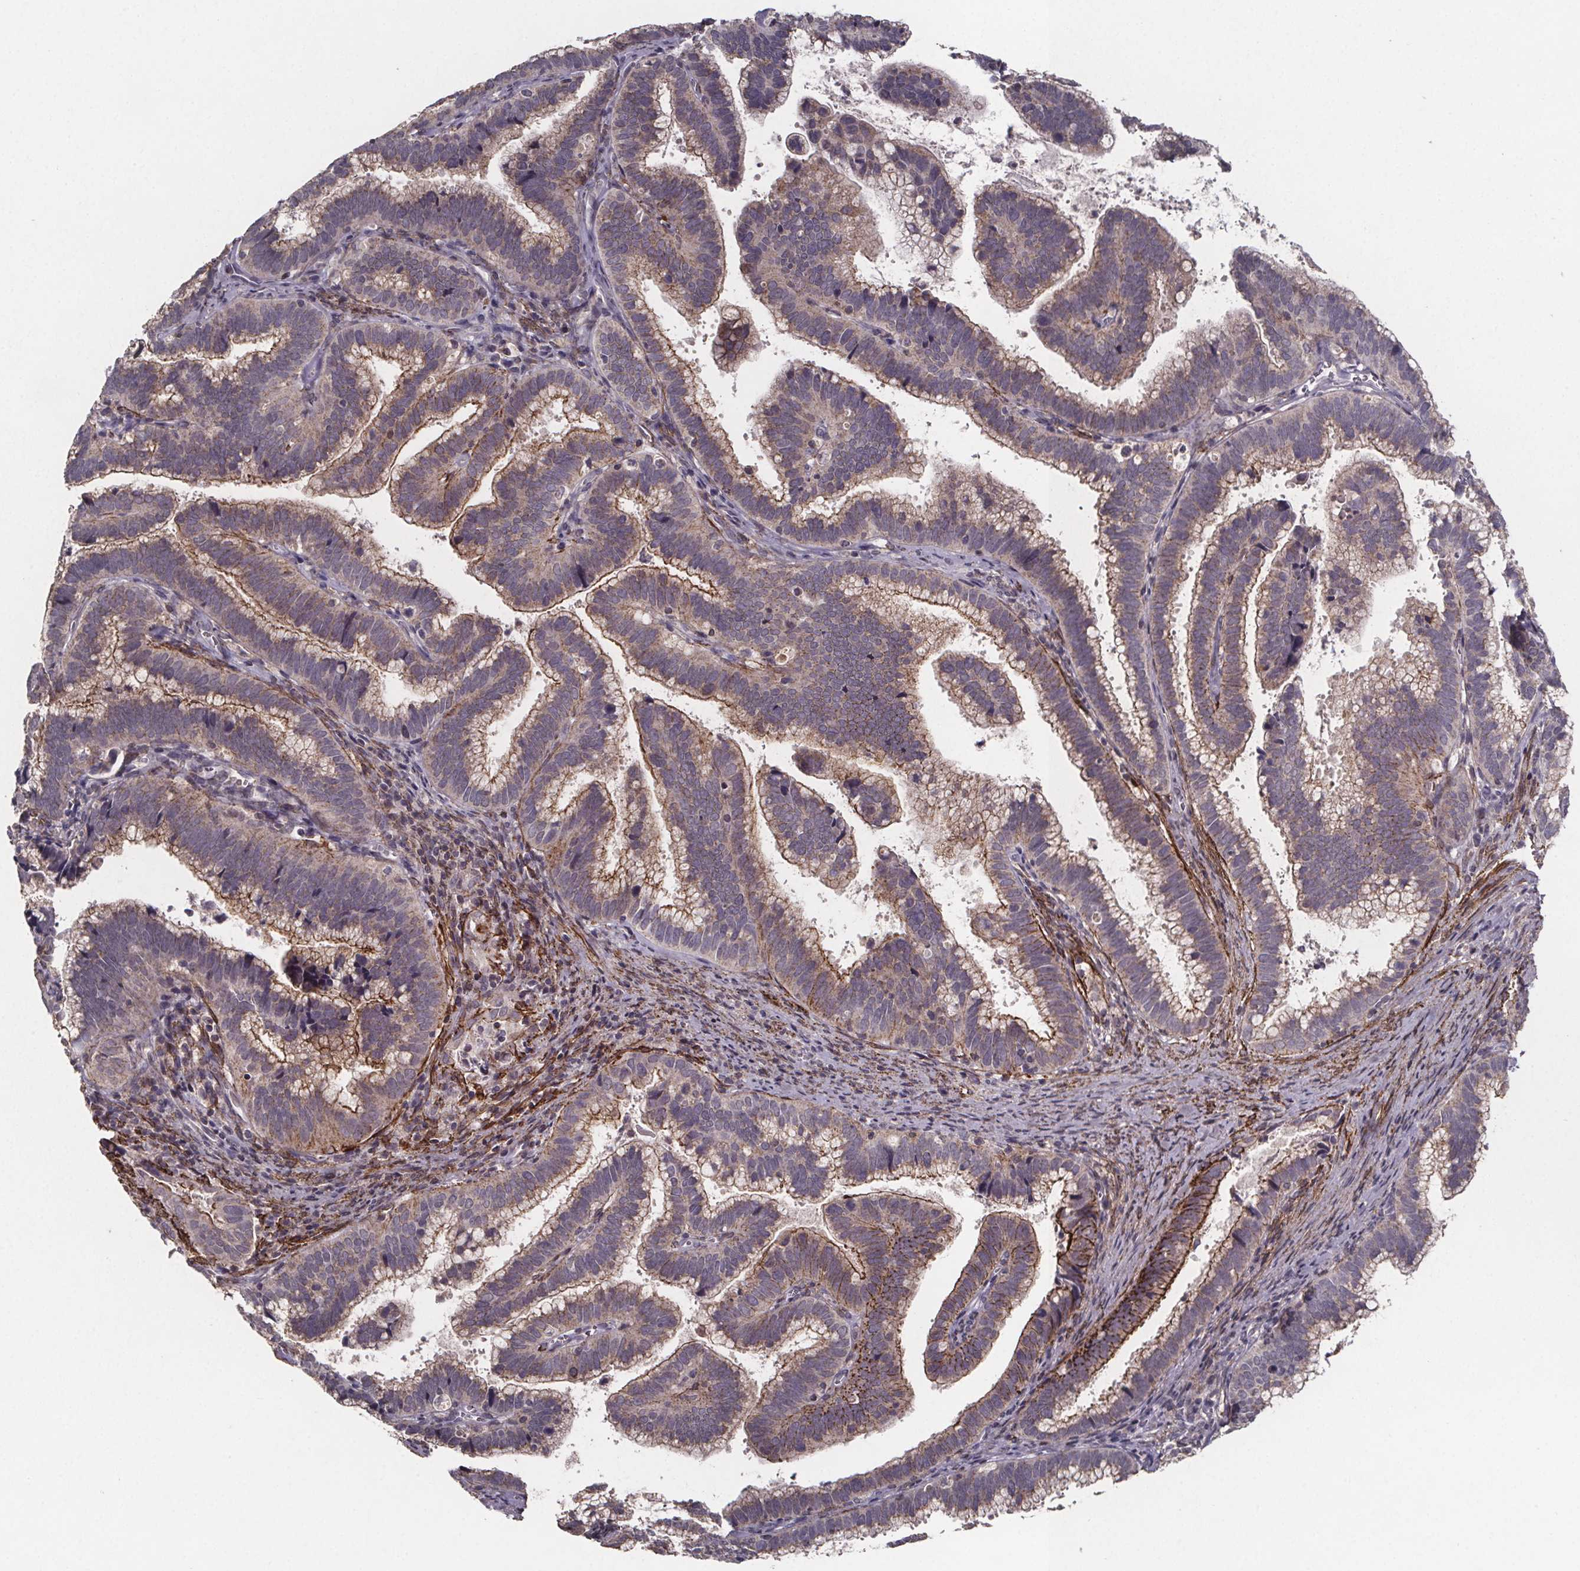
{"staining": {"intensity": "moderate", "quantity": "25%-75%", "location": "cytoplasmic/membranous"}, "tissue": "cervical cancer", "cell_type": "Tumor cells", "image_type": "cancer", "snomed": [{"axis": "morphology", "description": "Adenocarcinoma, NOS"}, {"axis": "topography", "description": "Cervix"}], "caption": "A brown stain labels moderate cytoplasmic/membranous positivity of a protein in human cervical adenocarcinoma tumor cells.", "gene": "PALLD", "patient": {"sex": "female", "age": 61}}